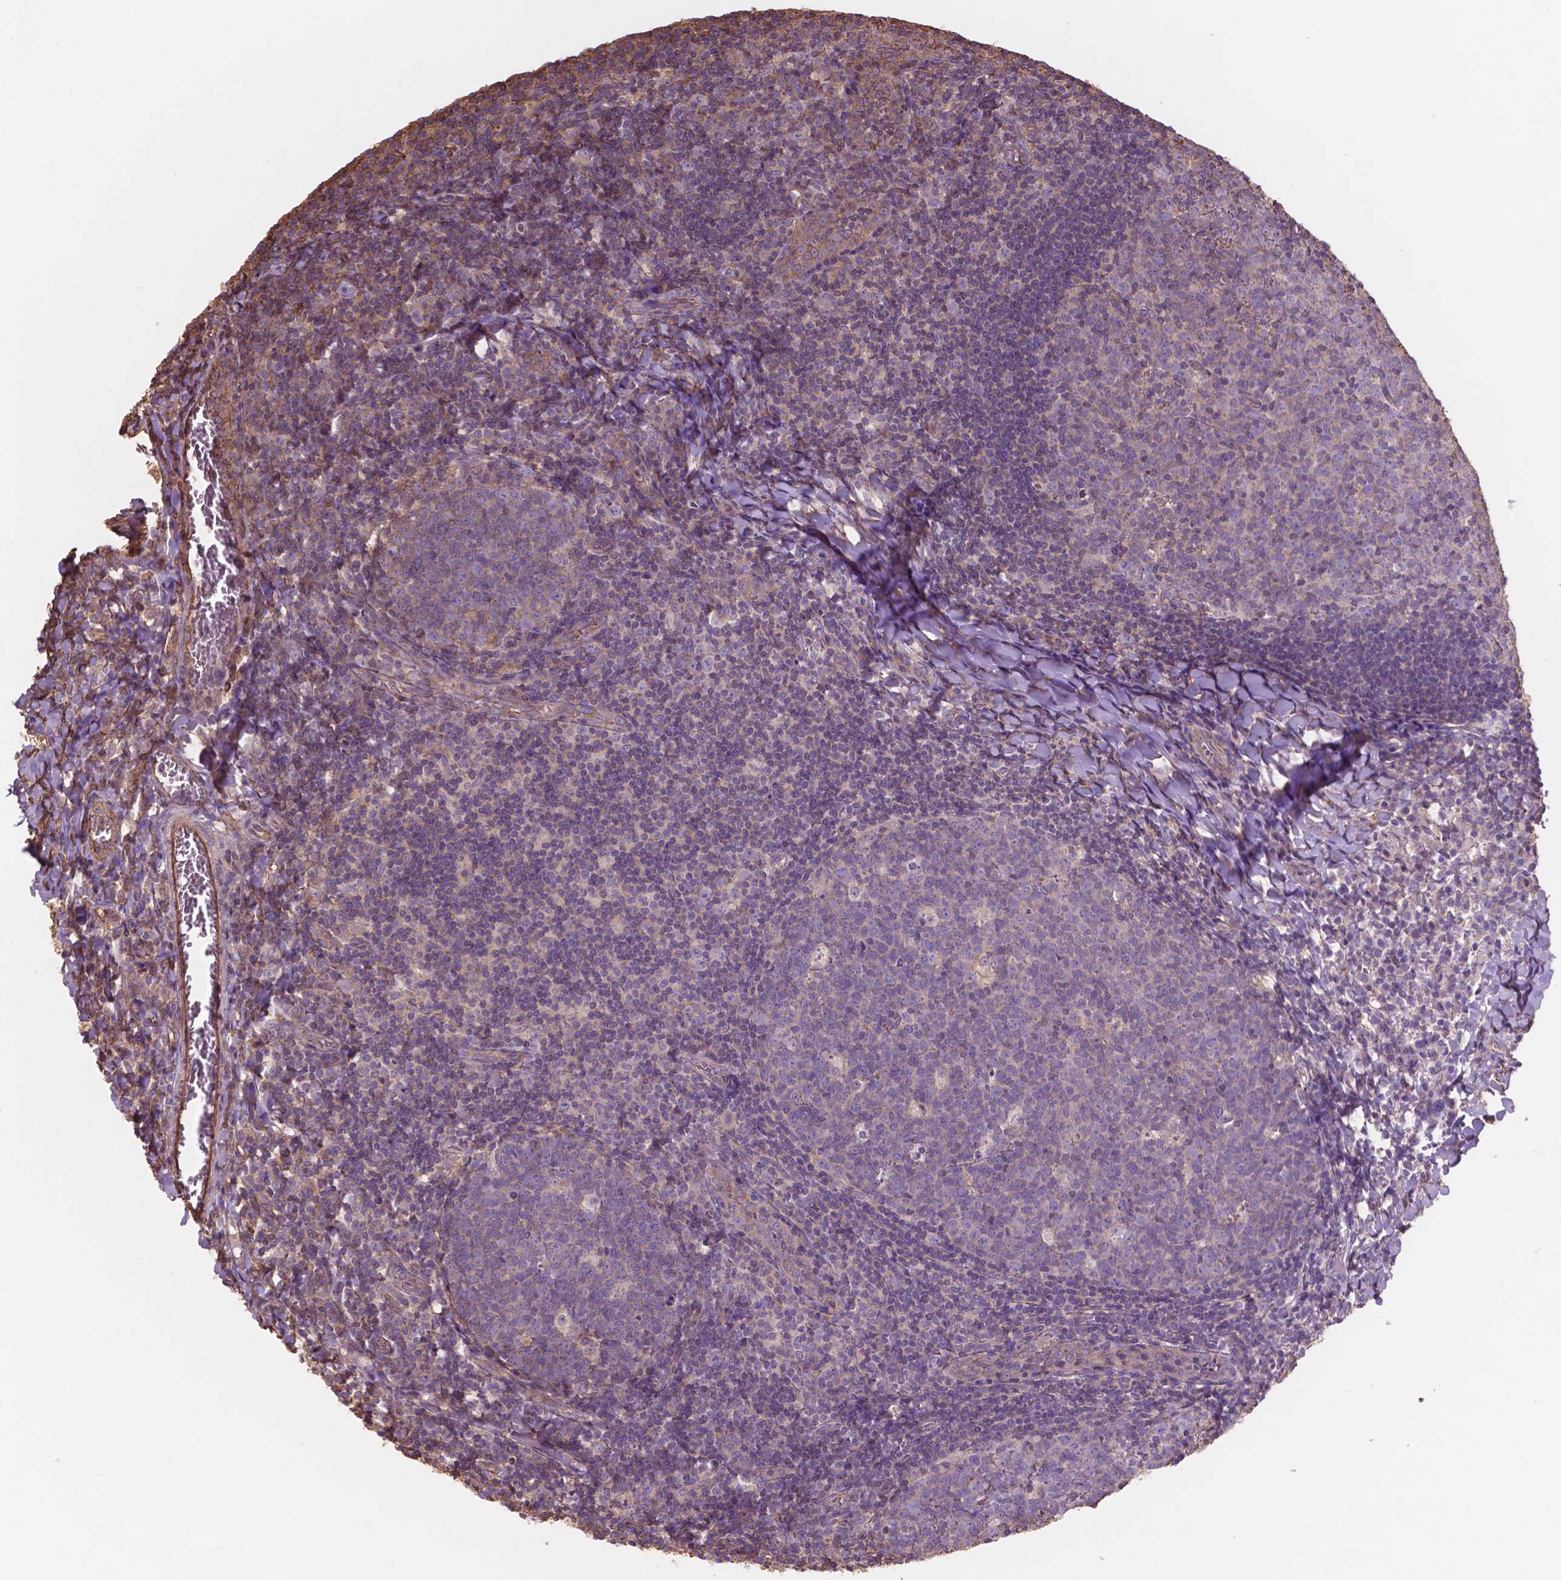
{"staining": {"intensity": "negative", "quantity": "none", "location": "none"}, "tissue": "lymph node", "cell_type": "Germinal center cells", "image_type": "normal", "snomed": [{"axis": "morphology", "description": "Normal tissue, NOS"}, {"axis": "topography", "description": "Lymph node"}], "caption": "Immunohistochemistry photomicrograph of unremarkable lymph node: human lymph node stained with DAB (3,3'-diaminobenzidine) demonstrates no significant protein staining in germinal center cells. (Brightfield microscopy of DAB (3,3'-diaminobenzidine) immunohistochemistry at high magnification).", "gene": "NIPA2", "patient": {"sex": "female", "age": 21}}